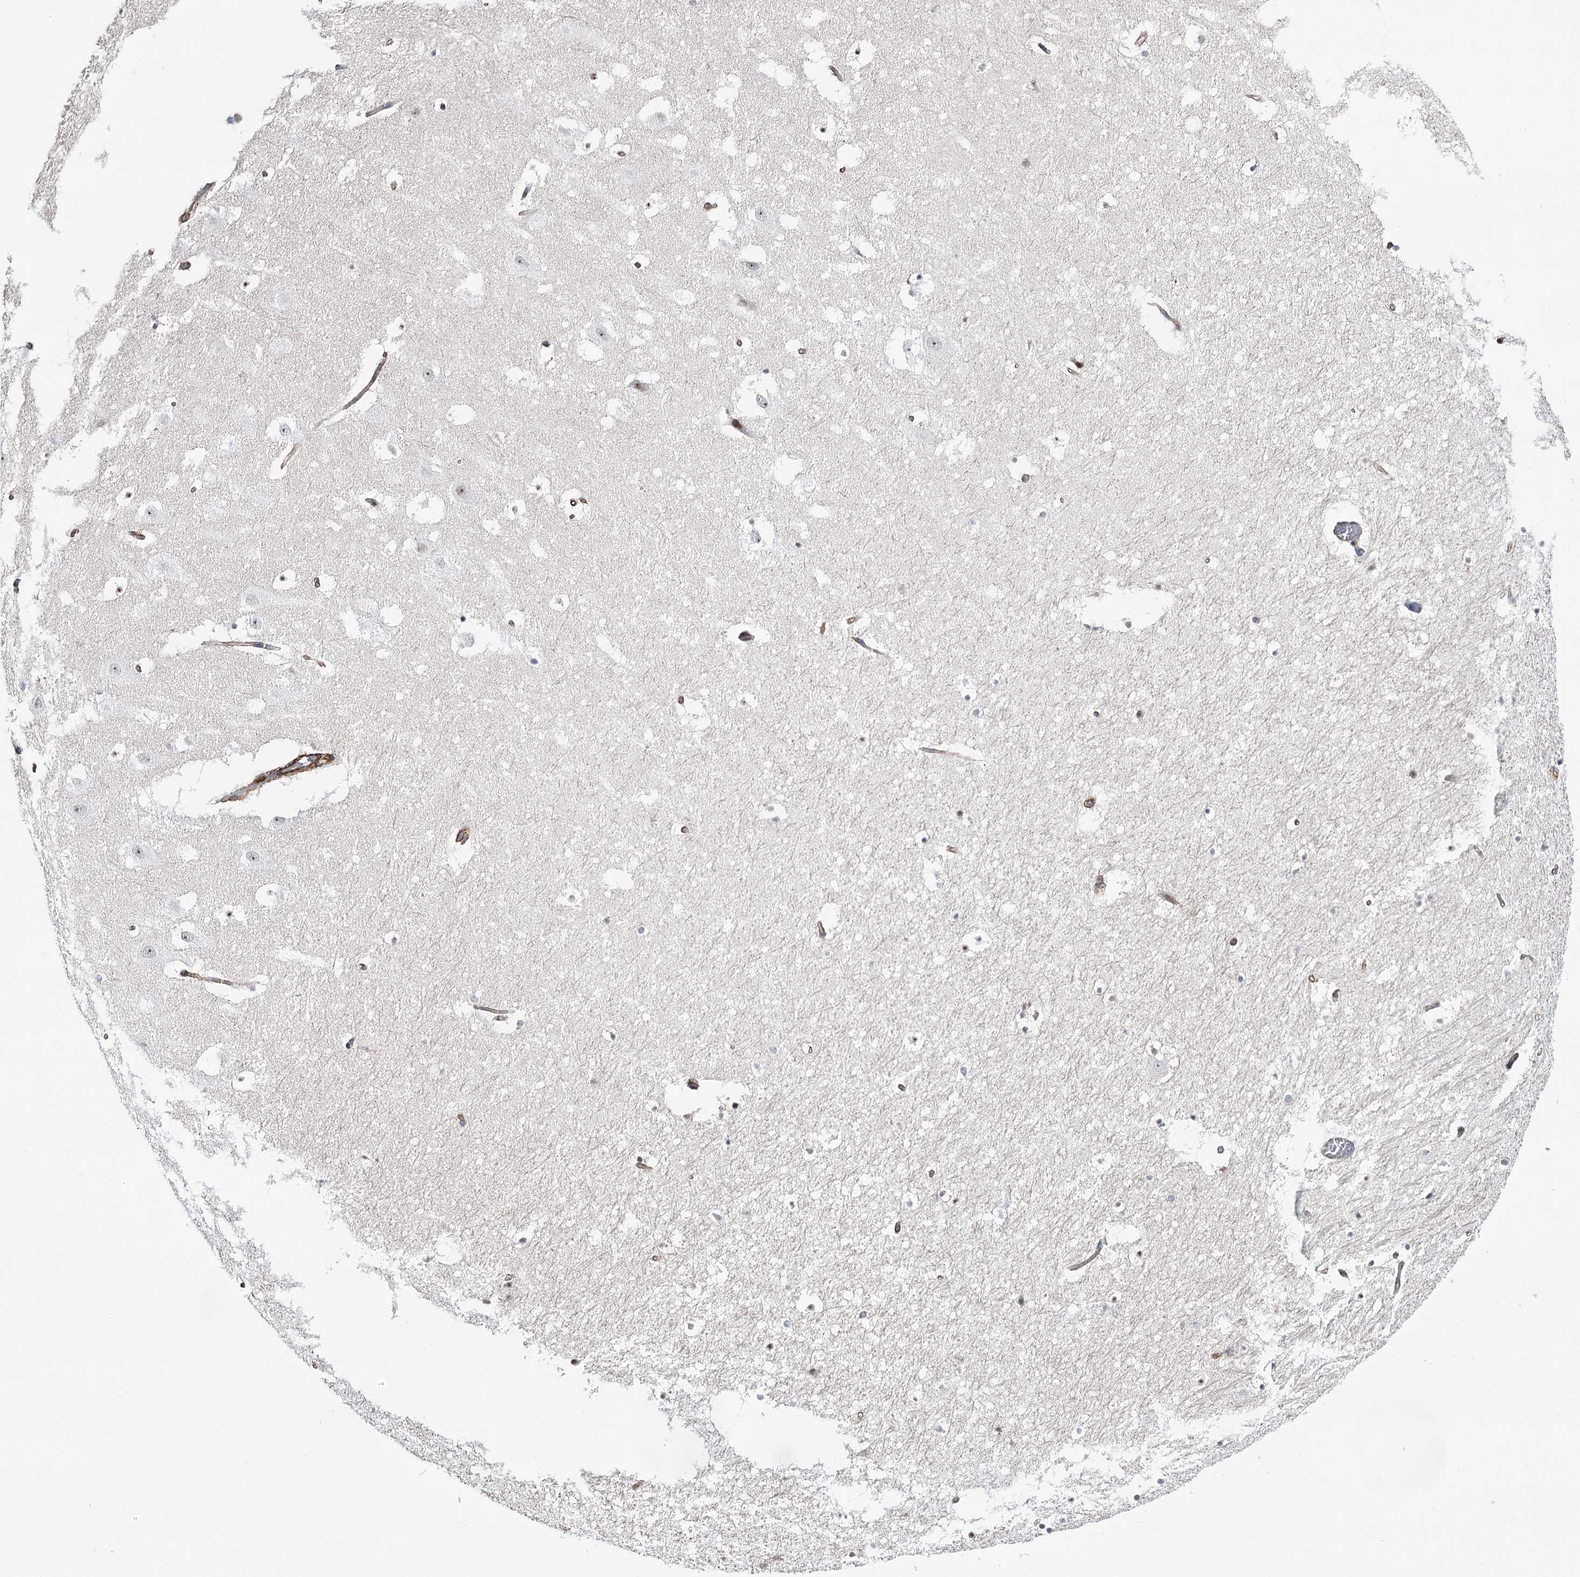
{"staining": {"intensity": "weak", "quantity": "25%-75%", "location": "cytoplasmic/membranous,nuclear"}, "tissue": "hippocampus", "cell_type": "Glial cells", "image_type": "normal", "snomed": [{"axis": "morphology", "description": "Normal tissue, NOS"}, {"axis": "topography", "description": "Hippocampus"}], "caption": "The histopathology image reveals staining of benign hippocampus, revealing weak cytoplasmic/membranous,nuclear protein staining (brown color) within glial cells.", "gene": "WASHC3", "patient": {"sex": "female", "age": 52}}